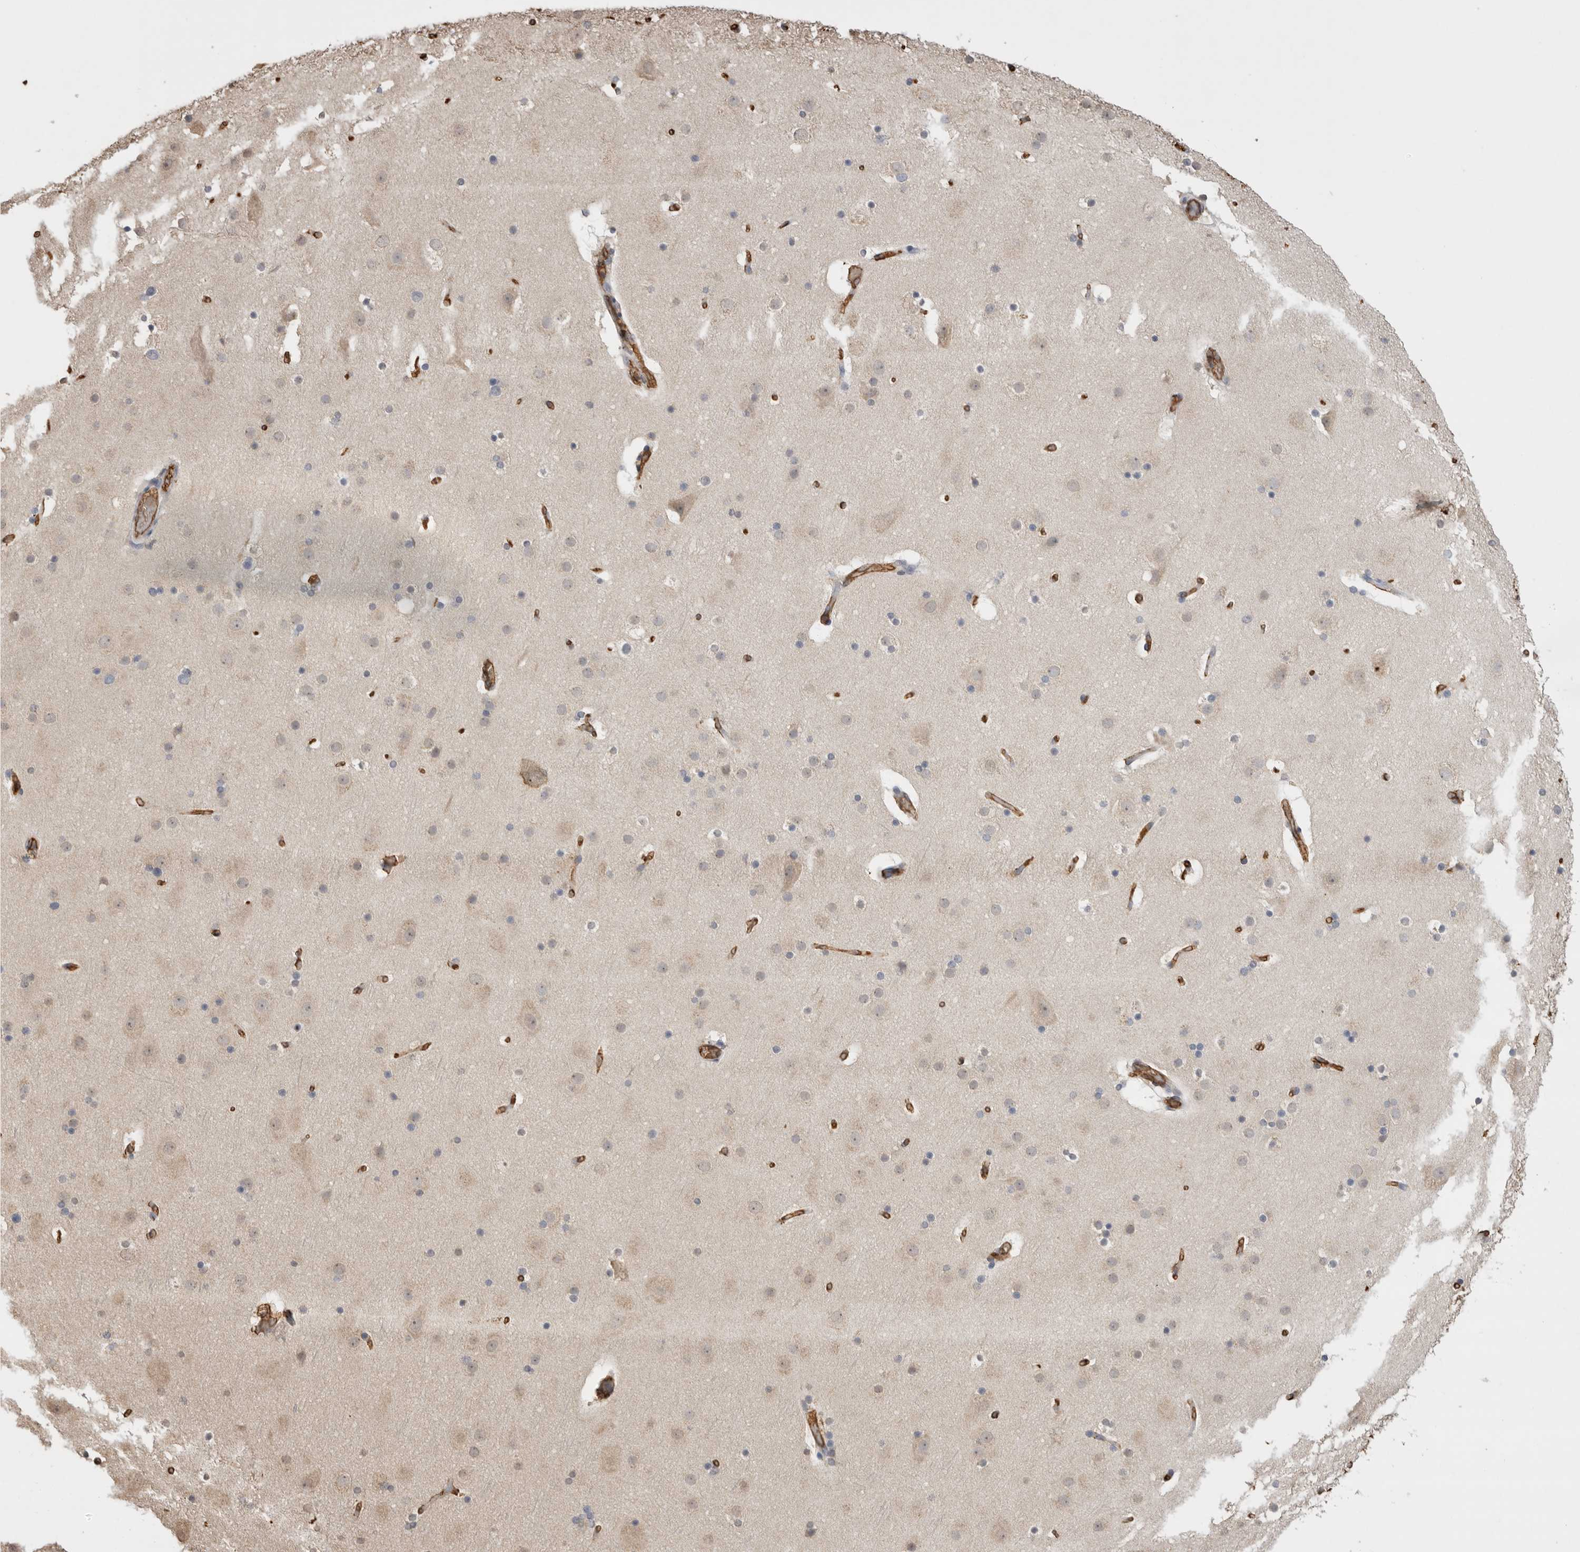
{"staining": {"intensity": "strong", "quantity": ">75%", "location": "cytoplasmic/membranous"}, "tissue": "cerebral cortex", "cell_type": "Endothelial cells", "image_type": "normal", "snomed": [{"axis": "morphology", "description": "Normal tissue, NOS"}, {"axis": "topography", "description": "Cerebral cortex"}], "caption": "Approximately >75% of endothelial cells in normal human cerebral cortex show strong cytoplasmic/membranous protein staining as visualized by brown immunohistochemical staining.", "gene": "IL27", "patient": {"sex": "male", "age": 57}}